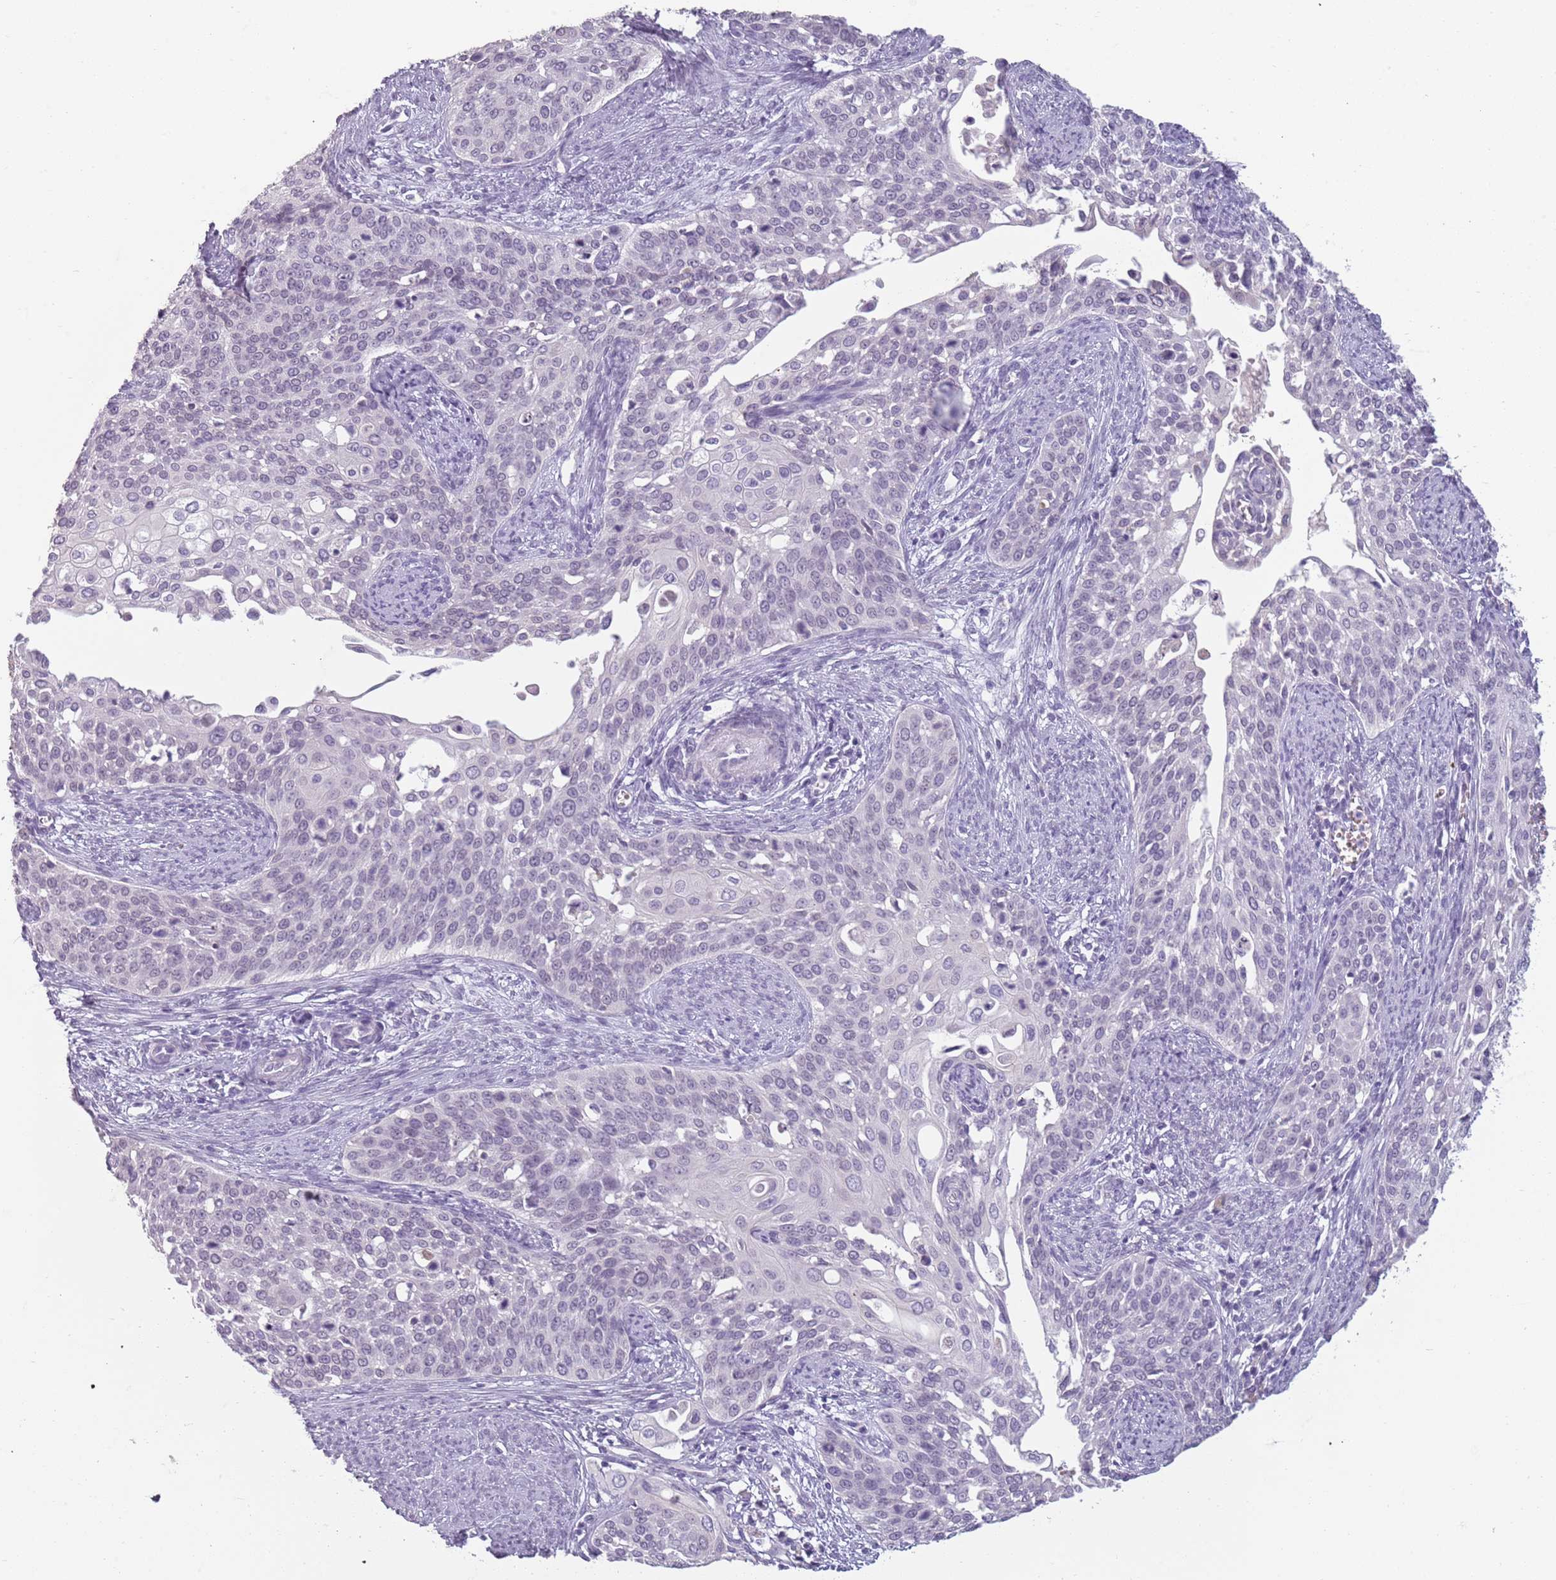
{"staining": {"intensity": "negative", "quantity": "none", "location": "none"}, "tissue": "cervical cancer", "cell_type": "Tumor cells", "image_type": "cancer", "snomed": [{"axis": "morphology", "description": "Squamous cell carcinoma, NOS"}, {"axis": "topography", "description": "Cervix"}], "caption": "This is a histopathology image of IHC staining of cervical squamous cell carcinoma, which shows no staining in tumor cells. (DAB immunohistochemistry (IHC) visualized using brightfield microscopy, high magnification).", "gene": "PIEZO1", "patient": {"sex": "female", "age": 44}}